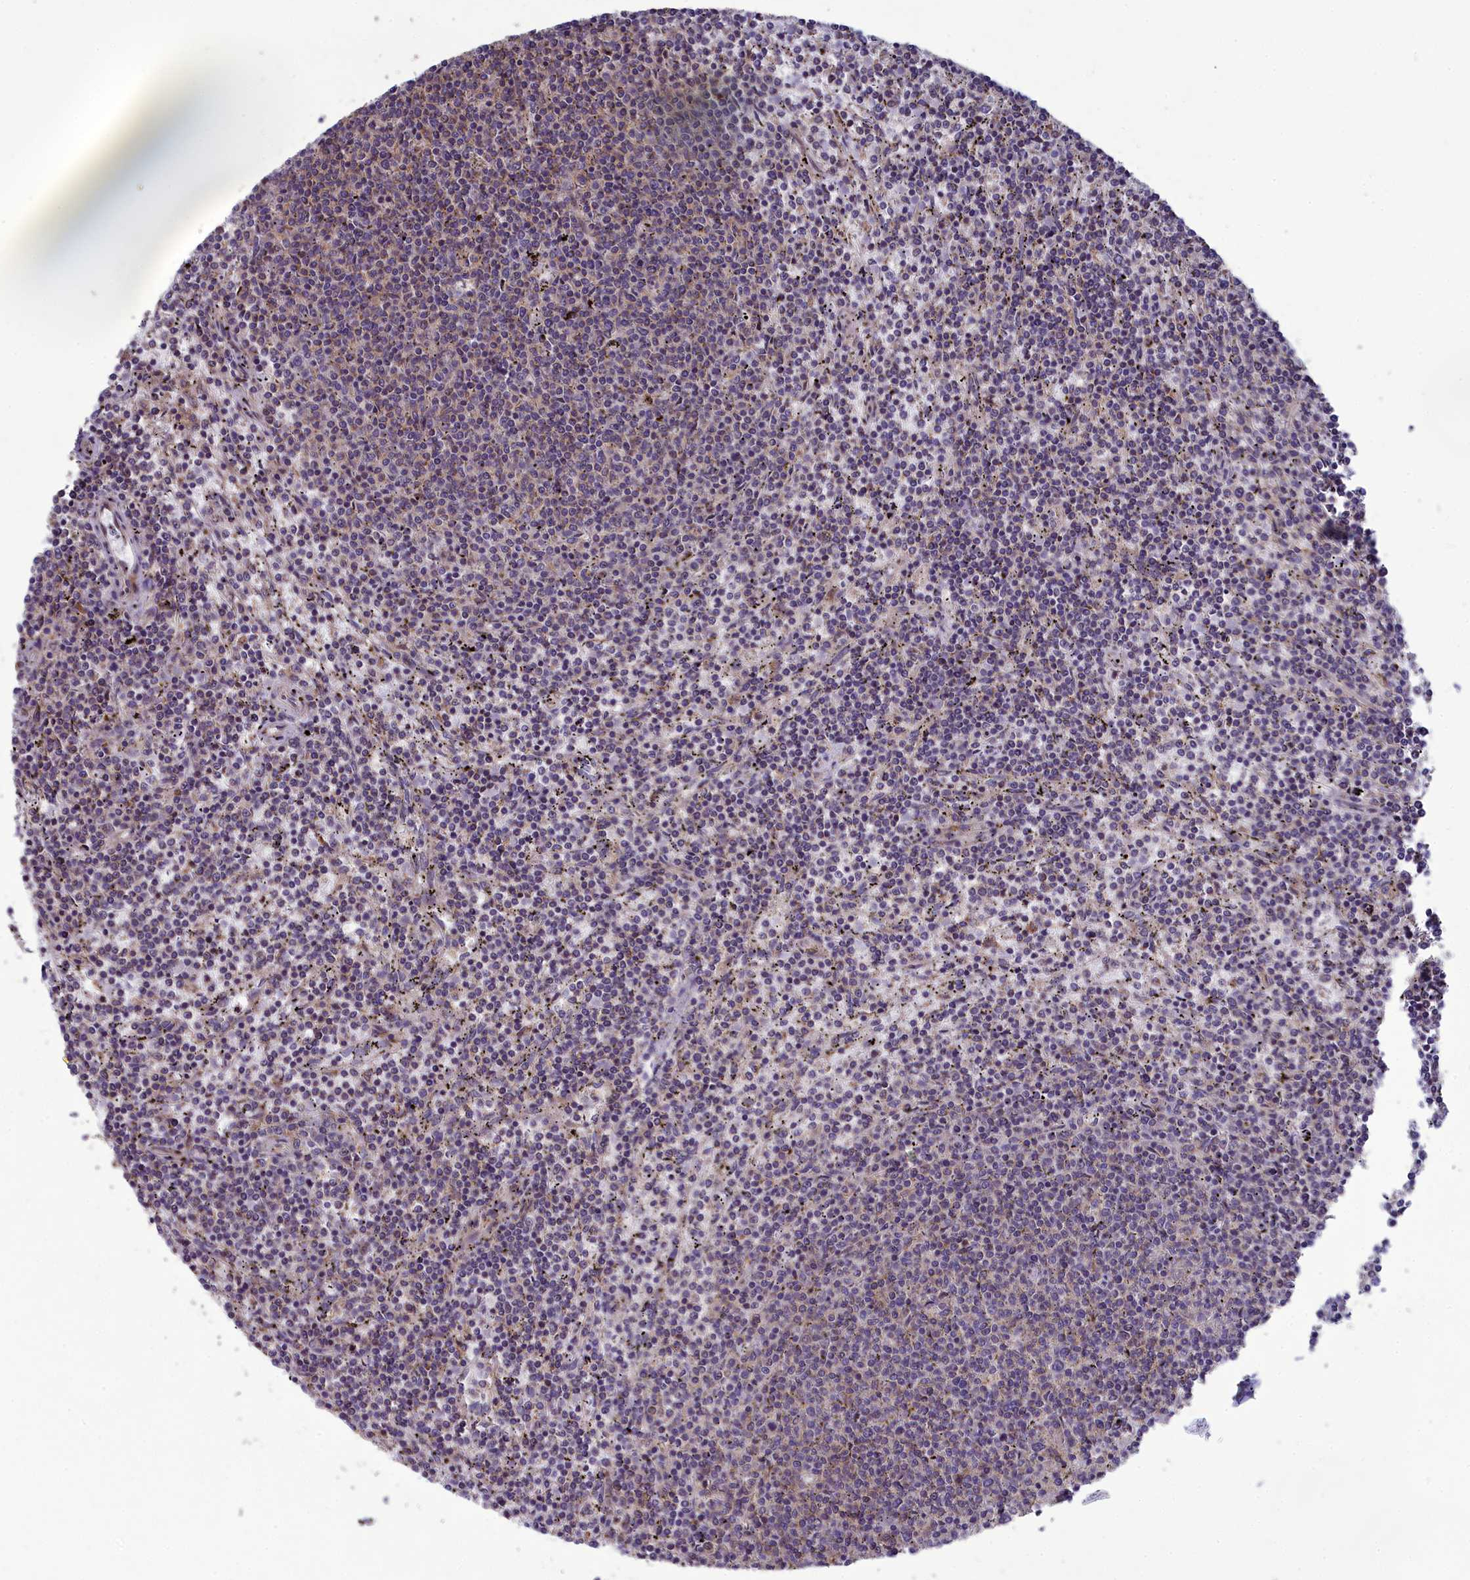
{"staining": {"intensity": "negative", "quantity": "none", "location": "none"}, "tissue": "lymphoma", "cell_type": "Tumor cells", "image_type": "cancer", "snomed": [{"axis": "morphology", "description": "Malignant lymphoma, non-Hodgkin's type, Low grade"}, {"axis": "topography", "description": "Spleen"}], "caption": "High magnification brightfield microscopy of low-grade malignant lymphoma, non-Hodgkin's type stained with DAB (3,3'-diaminobenzidine) (brown) and counterstained with hematoxylin (blue): tumor cells show no significant positivity.", "gene": "BLTP2", "patient": {"sex": "female", "age": 50}}